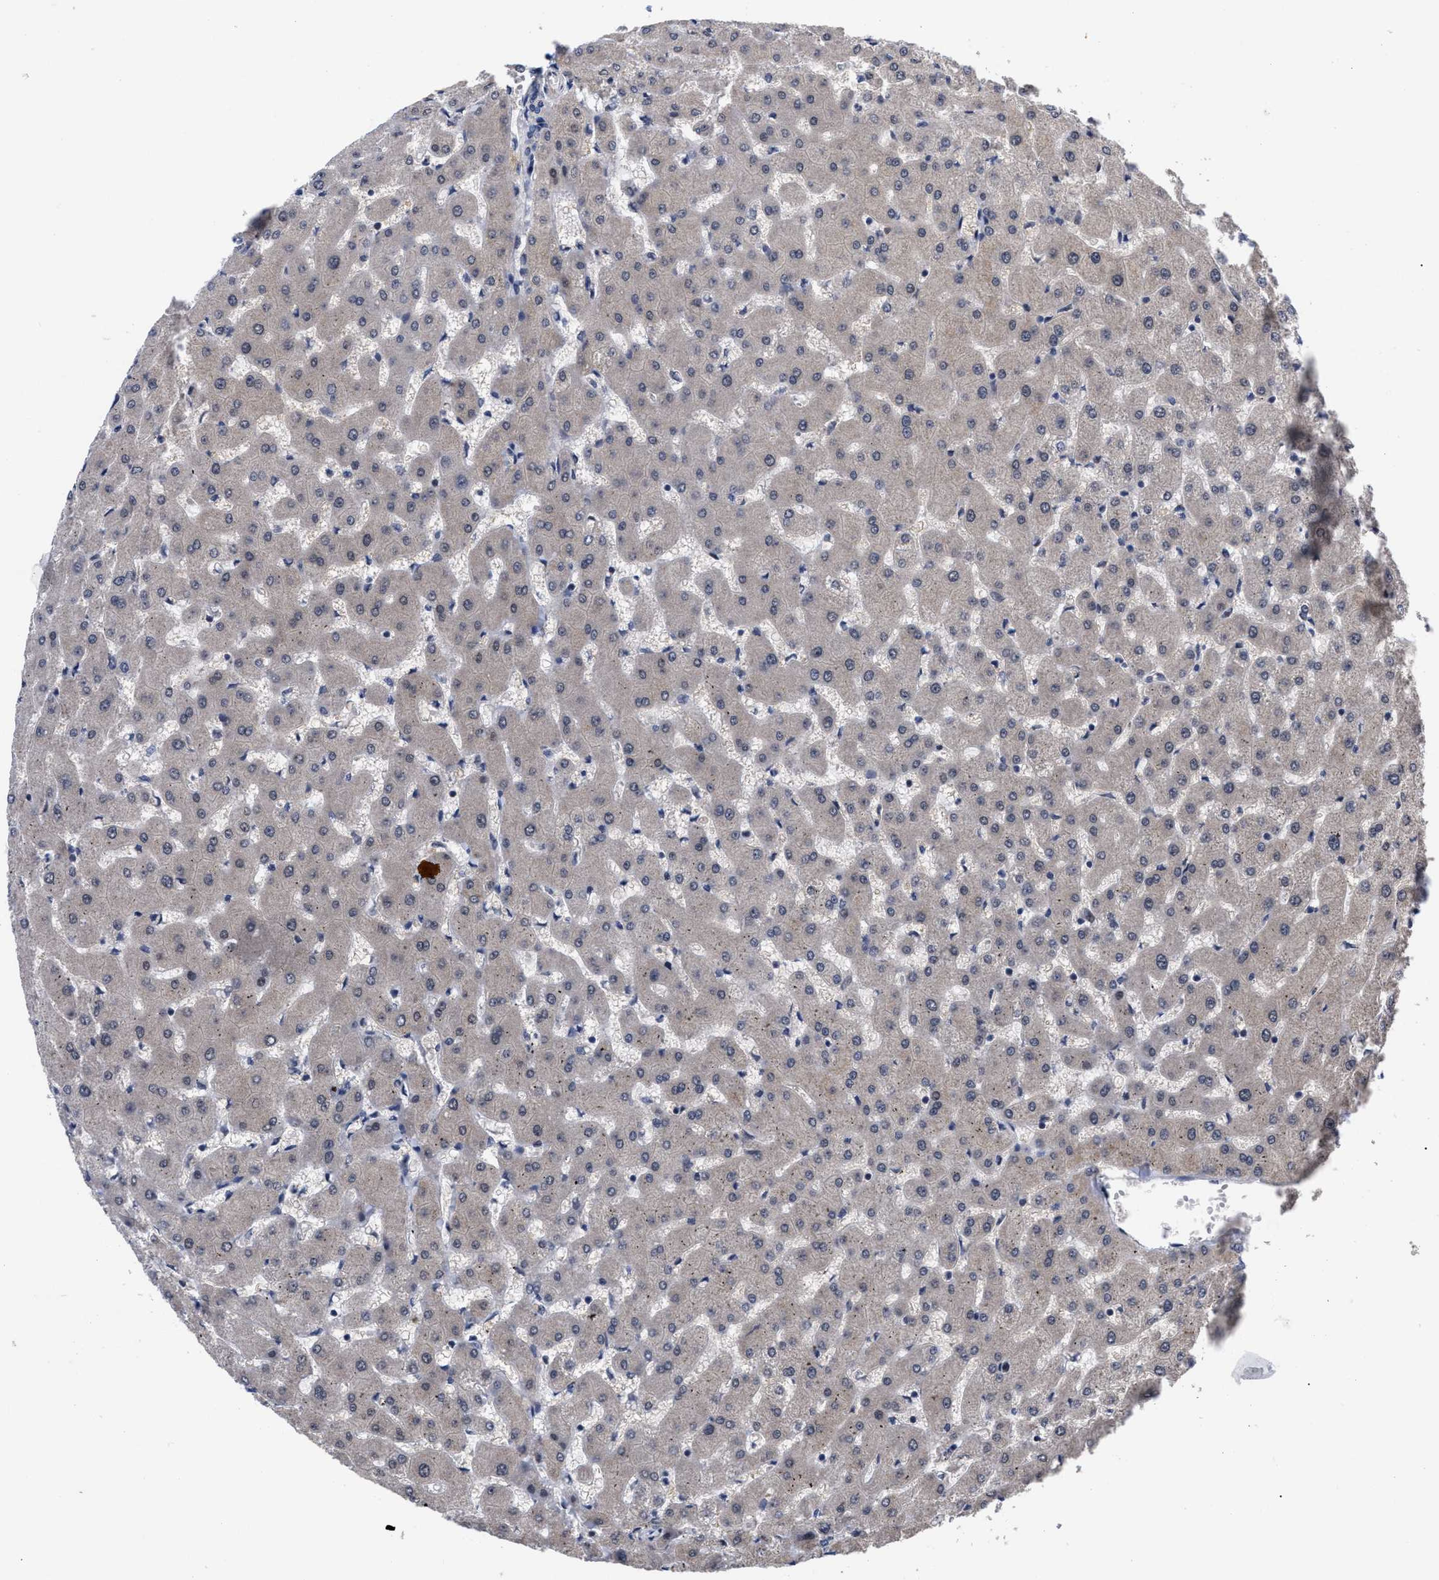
{"staining": {"intensity": "negative", "quantity": "none", "location": "none"}, "tissue": "liver", "cell_type": "Cholangiocytes", "image_type": "normal", "snomed": [{"axis": "morphology", "description": "Normal tissue, NOS"}, {"axis": "topography", "description": "Liver"}], "caption": "This is an IHC image of normal liver. There is no expression in cholangiocytes.", "gene": "CCN5", "patient": {"sex": "female", "age": 63}}